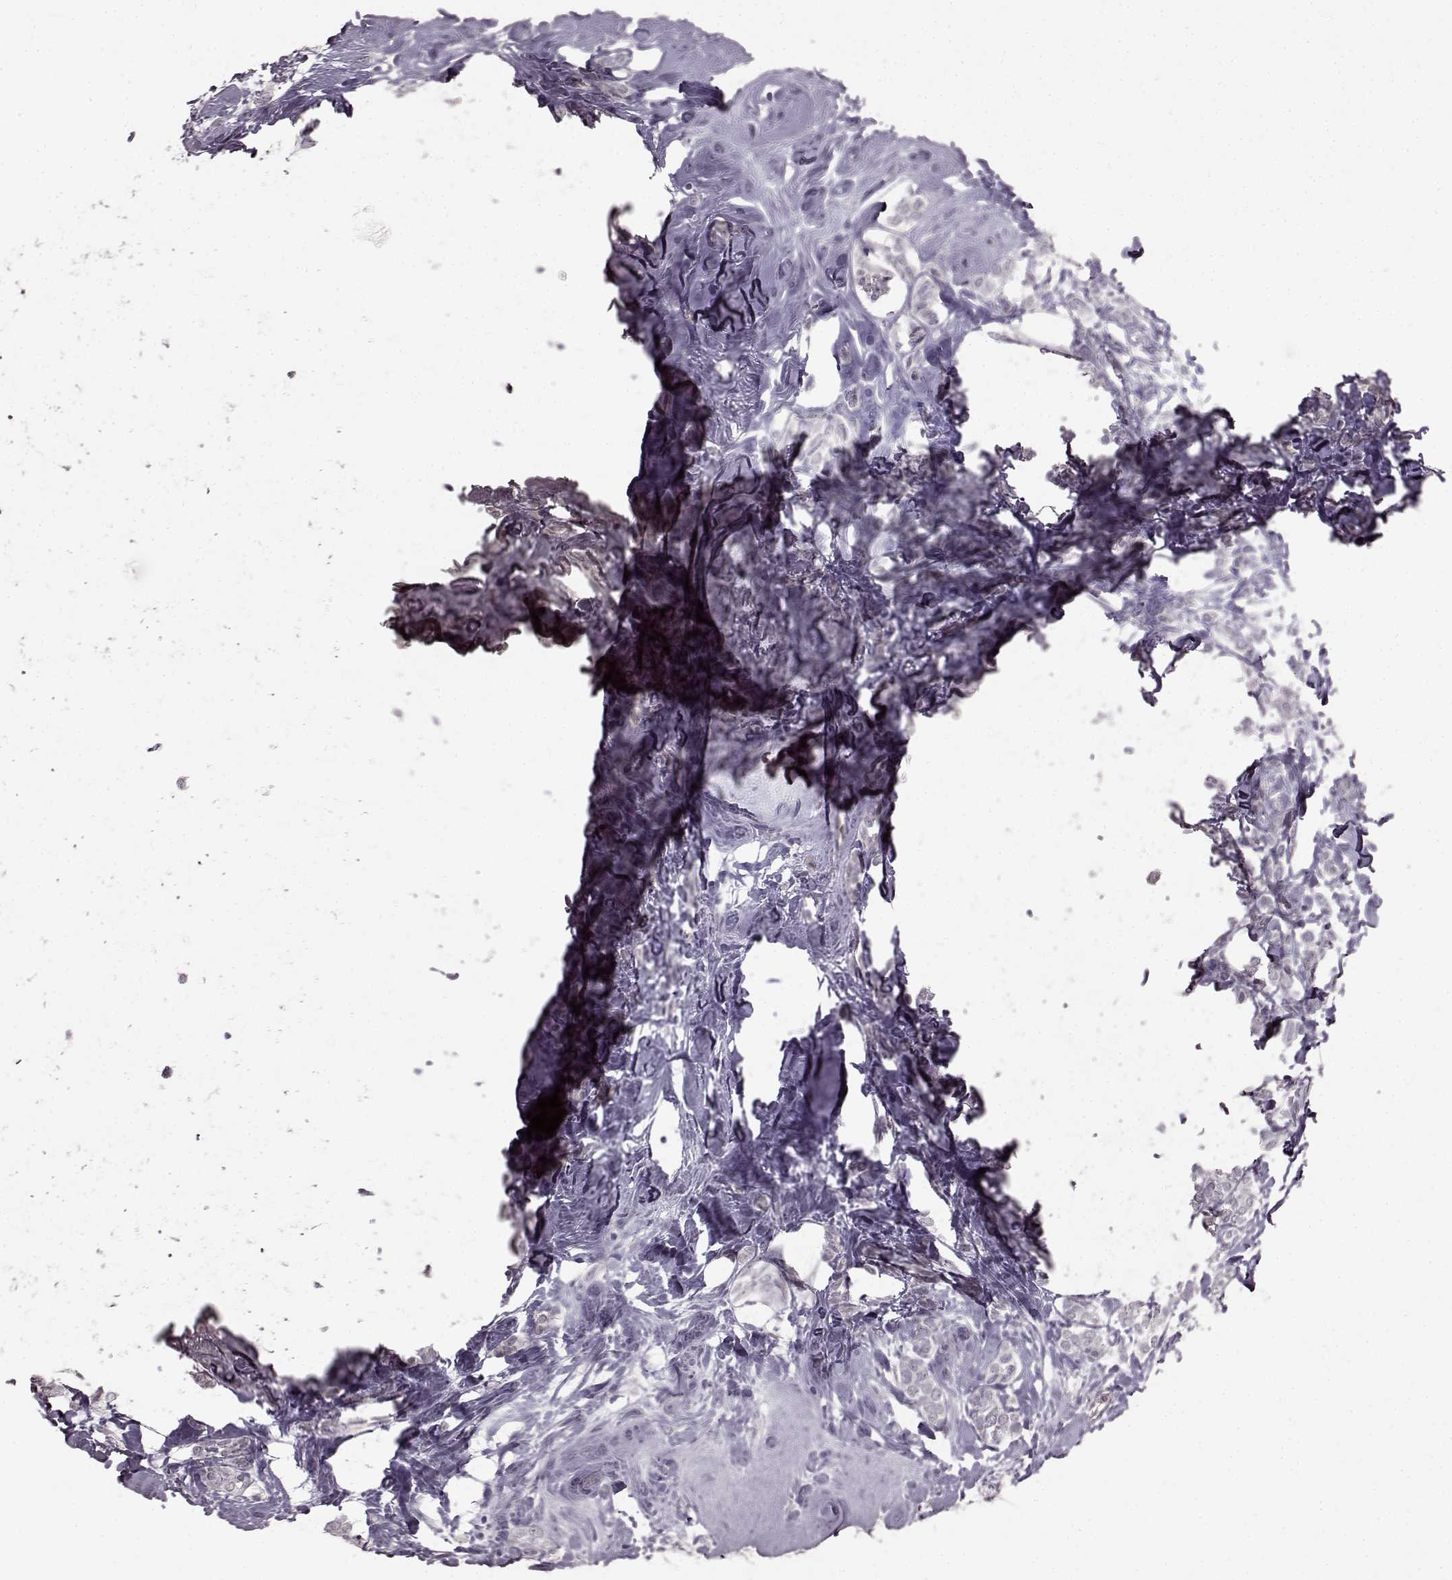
{"staining": {"intensity": "negative", "quantity": "none", "location": "none"}, "tissue": "breast cancer", "cell_type": "Tumor cells", "image_type": "cancer", "snomed": [{"axis": "morphology", "description": "Lobular carcinoma"}, {"axis": "topography", "description": "Breast"}], "caption": "Tumor cells show no significant protein staining in breast lobular carcinoma. (DAB (3,3'-diaminobenzidine) immunohistochemistry, high magnification).", "gene": "LHB", "patient": {"sex": "female", "age": 49}}